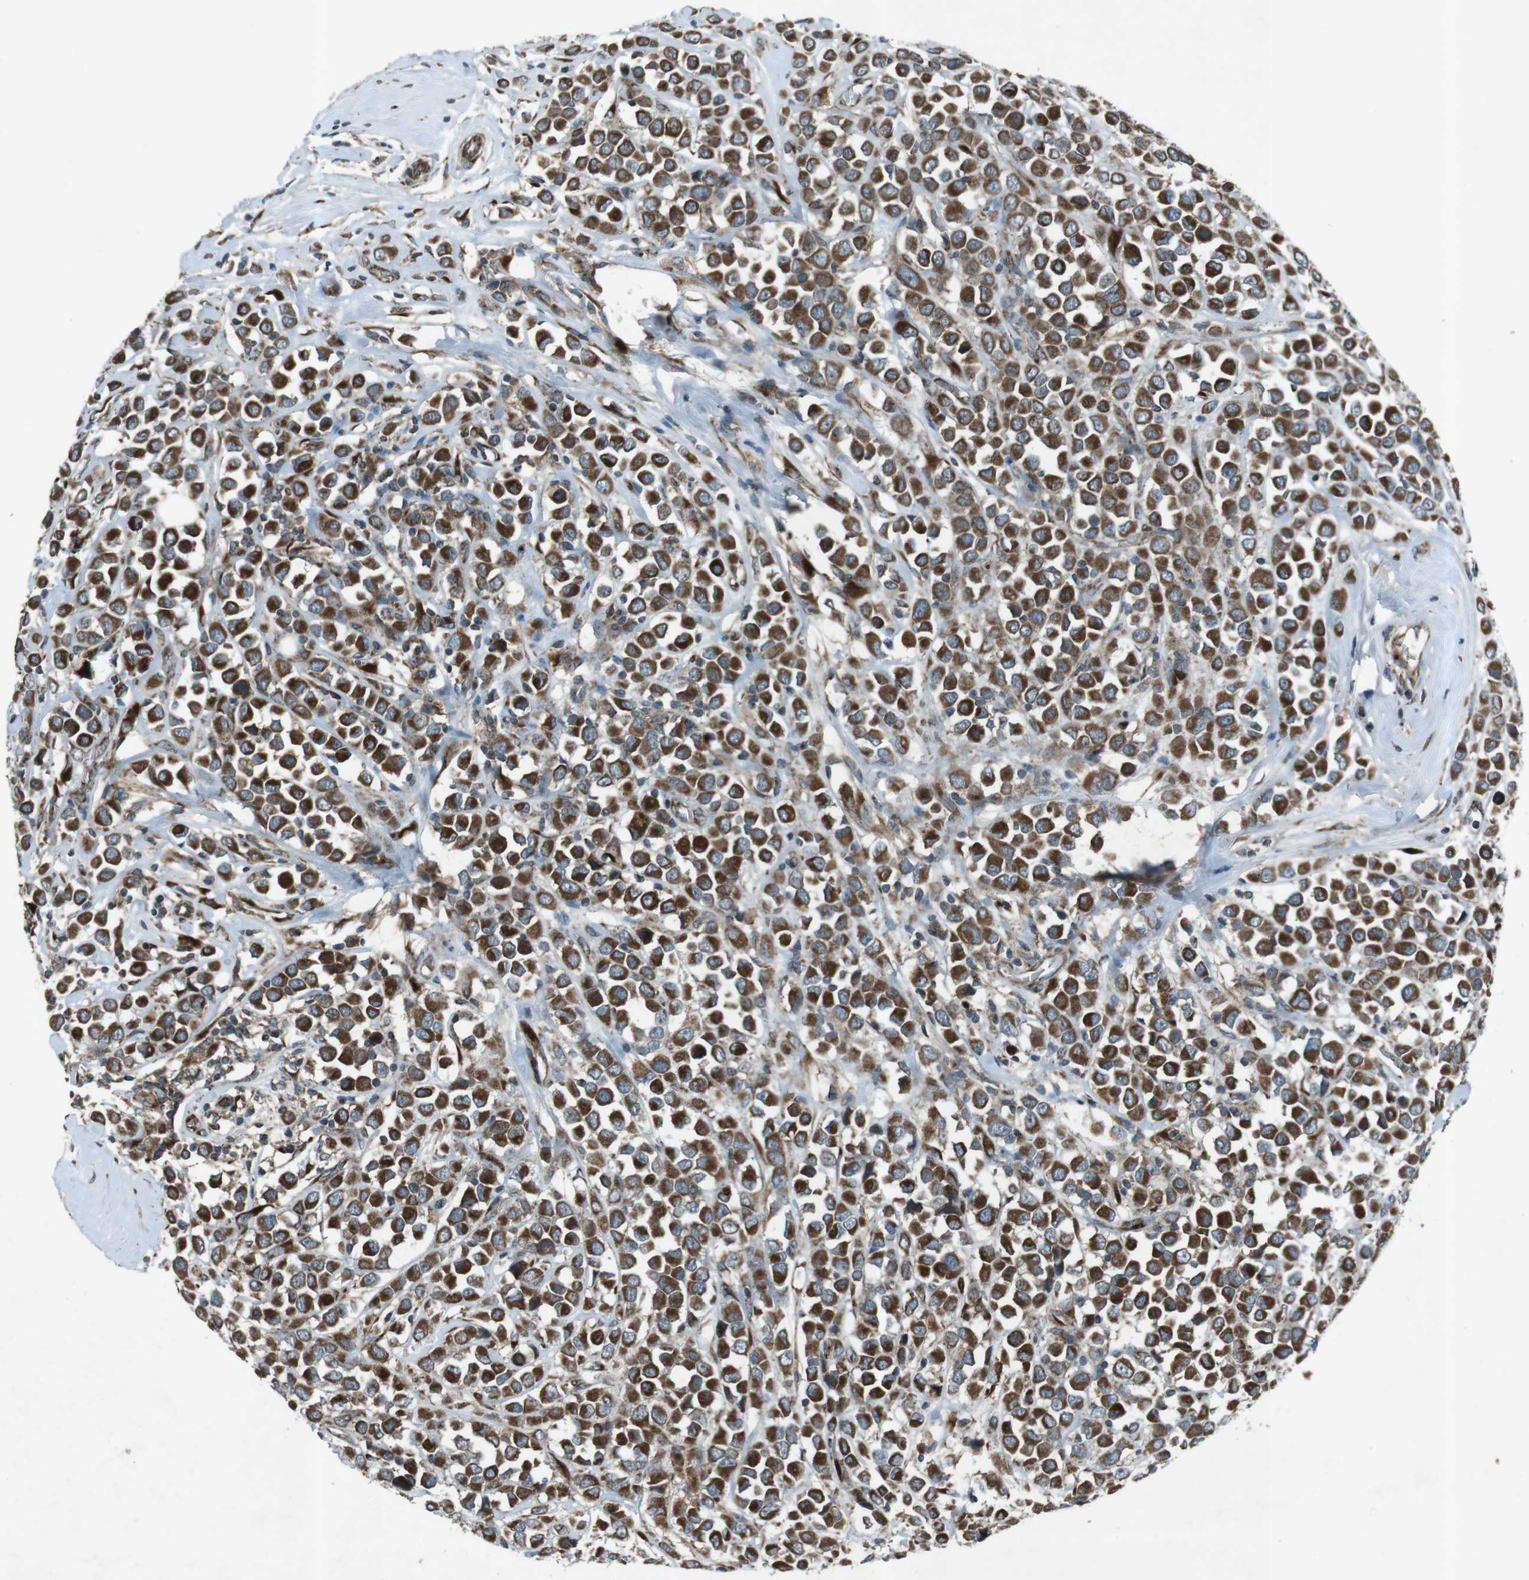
{"staining": {"intensity": "strong", "quantity": ">75%", "location": "cytoplasmic/membranous"}, "tissue": "breast cancer", "cell_type": "Tumor cells", "image_type": "cancer", "snomed": [{"axis": "morphology", "description": "Duct carcinoma"}, {"axis": "topography", "description": "Breast"}], "caption": "Breast invasive ductal carcinoma tissue demonstrates strong cytoplasmic/membranous positivity in approximately >75% of tumor cells The staining was performed using DAB (3,3'-diaminobenzidine) to visualize the protein expression in brown, while the nuclei were stained in blue with hematoxylin (Magnification: 20x).", "gene": "SLC41A1", "patient": {"sex": "female", "age": 61}}